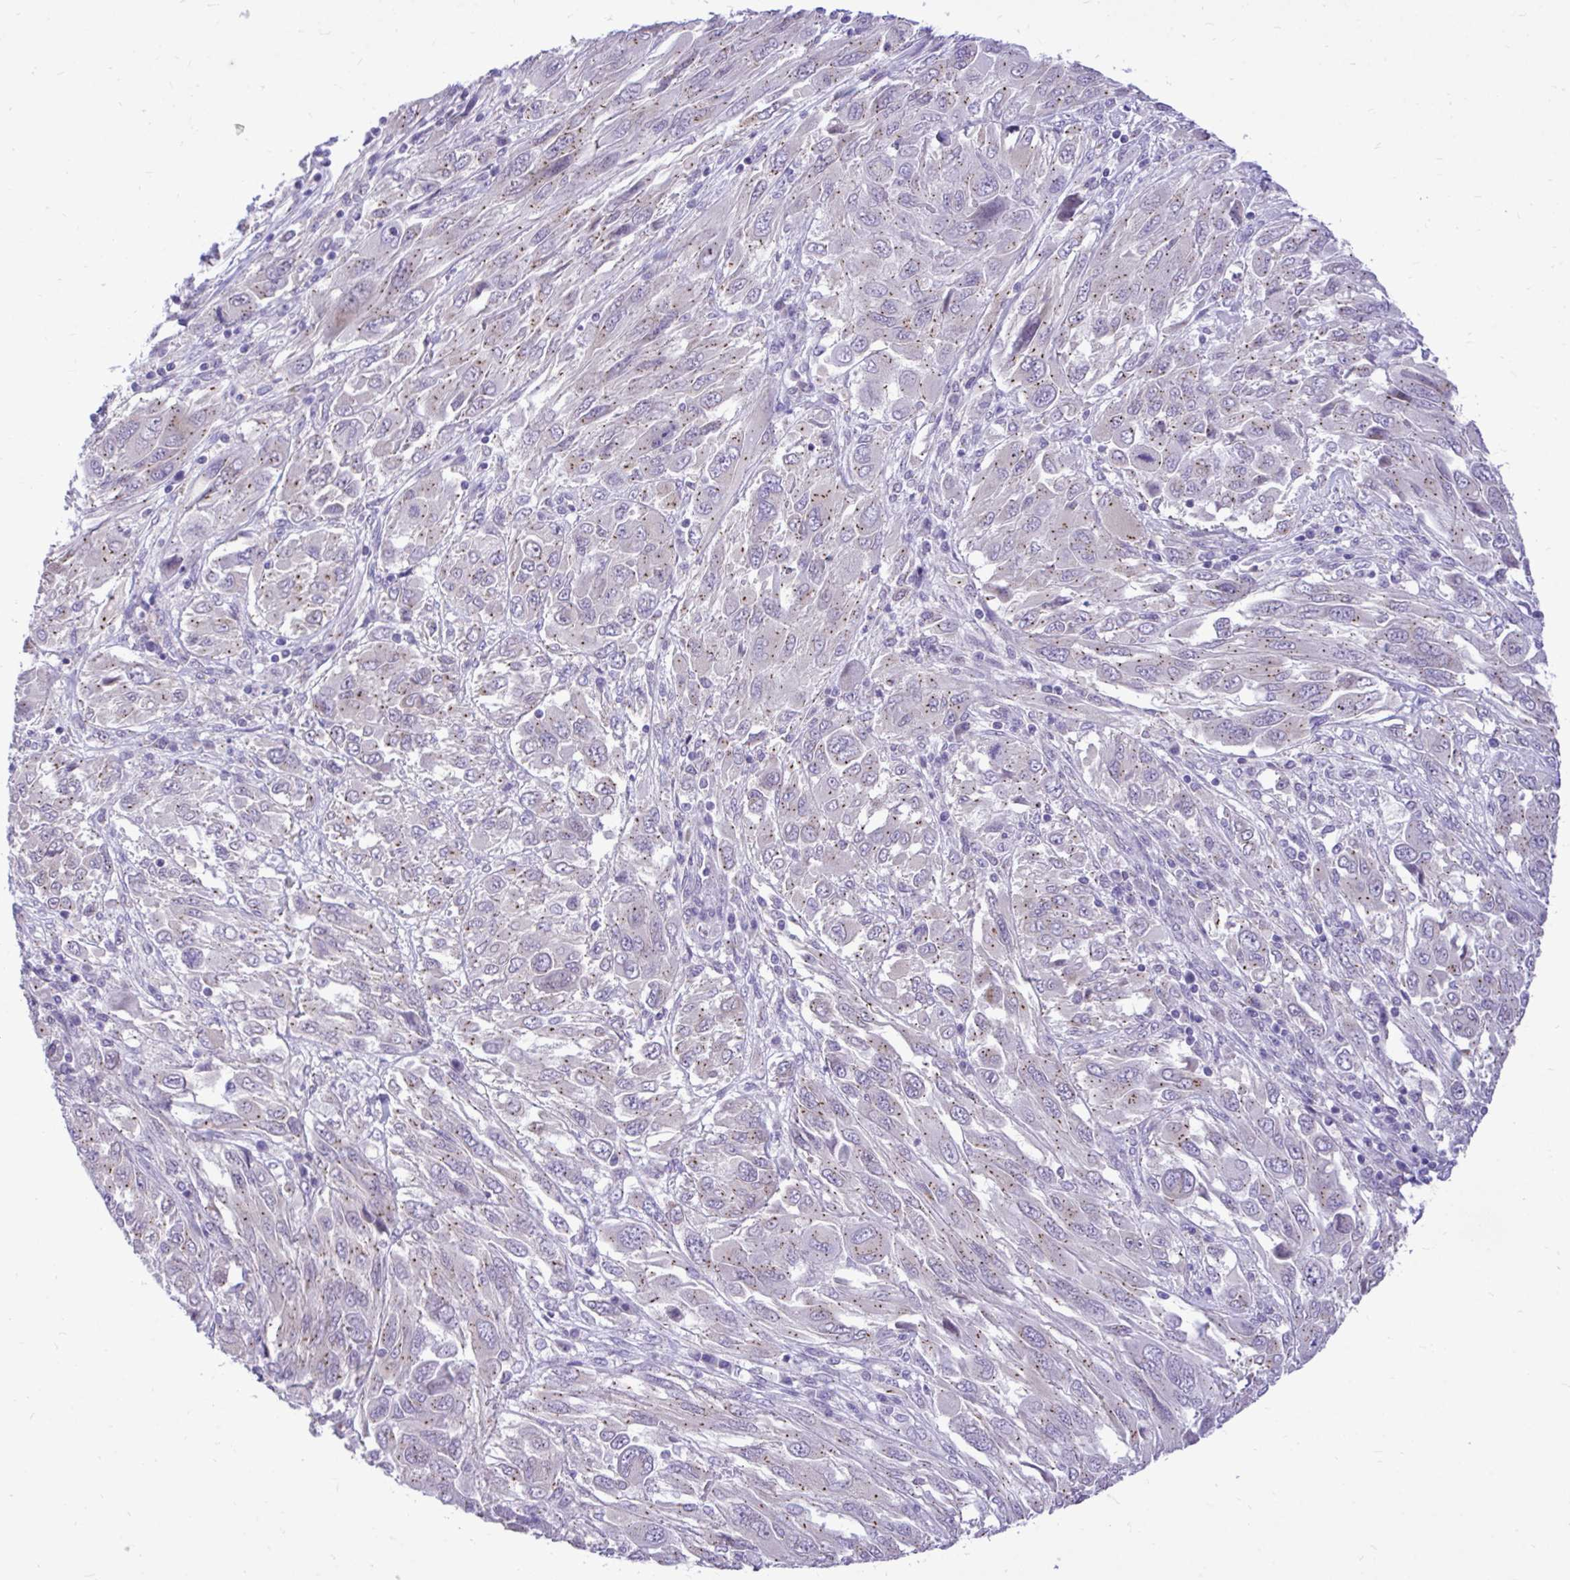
{"staining": {"intensity": "weak", "quantity": "25%-75%", "location": "cytoplasmic/membranous"}, "tissue": "melanoma", "cell_type": "Tumor cells", "image_type": "cancer", "snomed": [{"axis": "morphology", "description": "Malignant melanoma, NOS"}, {"axis": "topography", "description": "Skin"}], "caption": "Protein staining exhibits weak cytoplasmic/membranous staining in approximately 25%-75% of tumor cells in malignant melanoma.", "gene": "CEACAM18", "patient": {"sex": "female", "age": 91}}